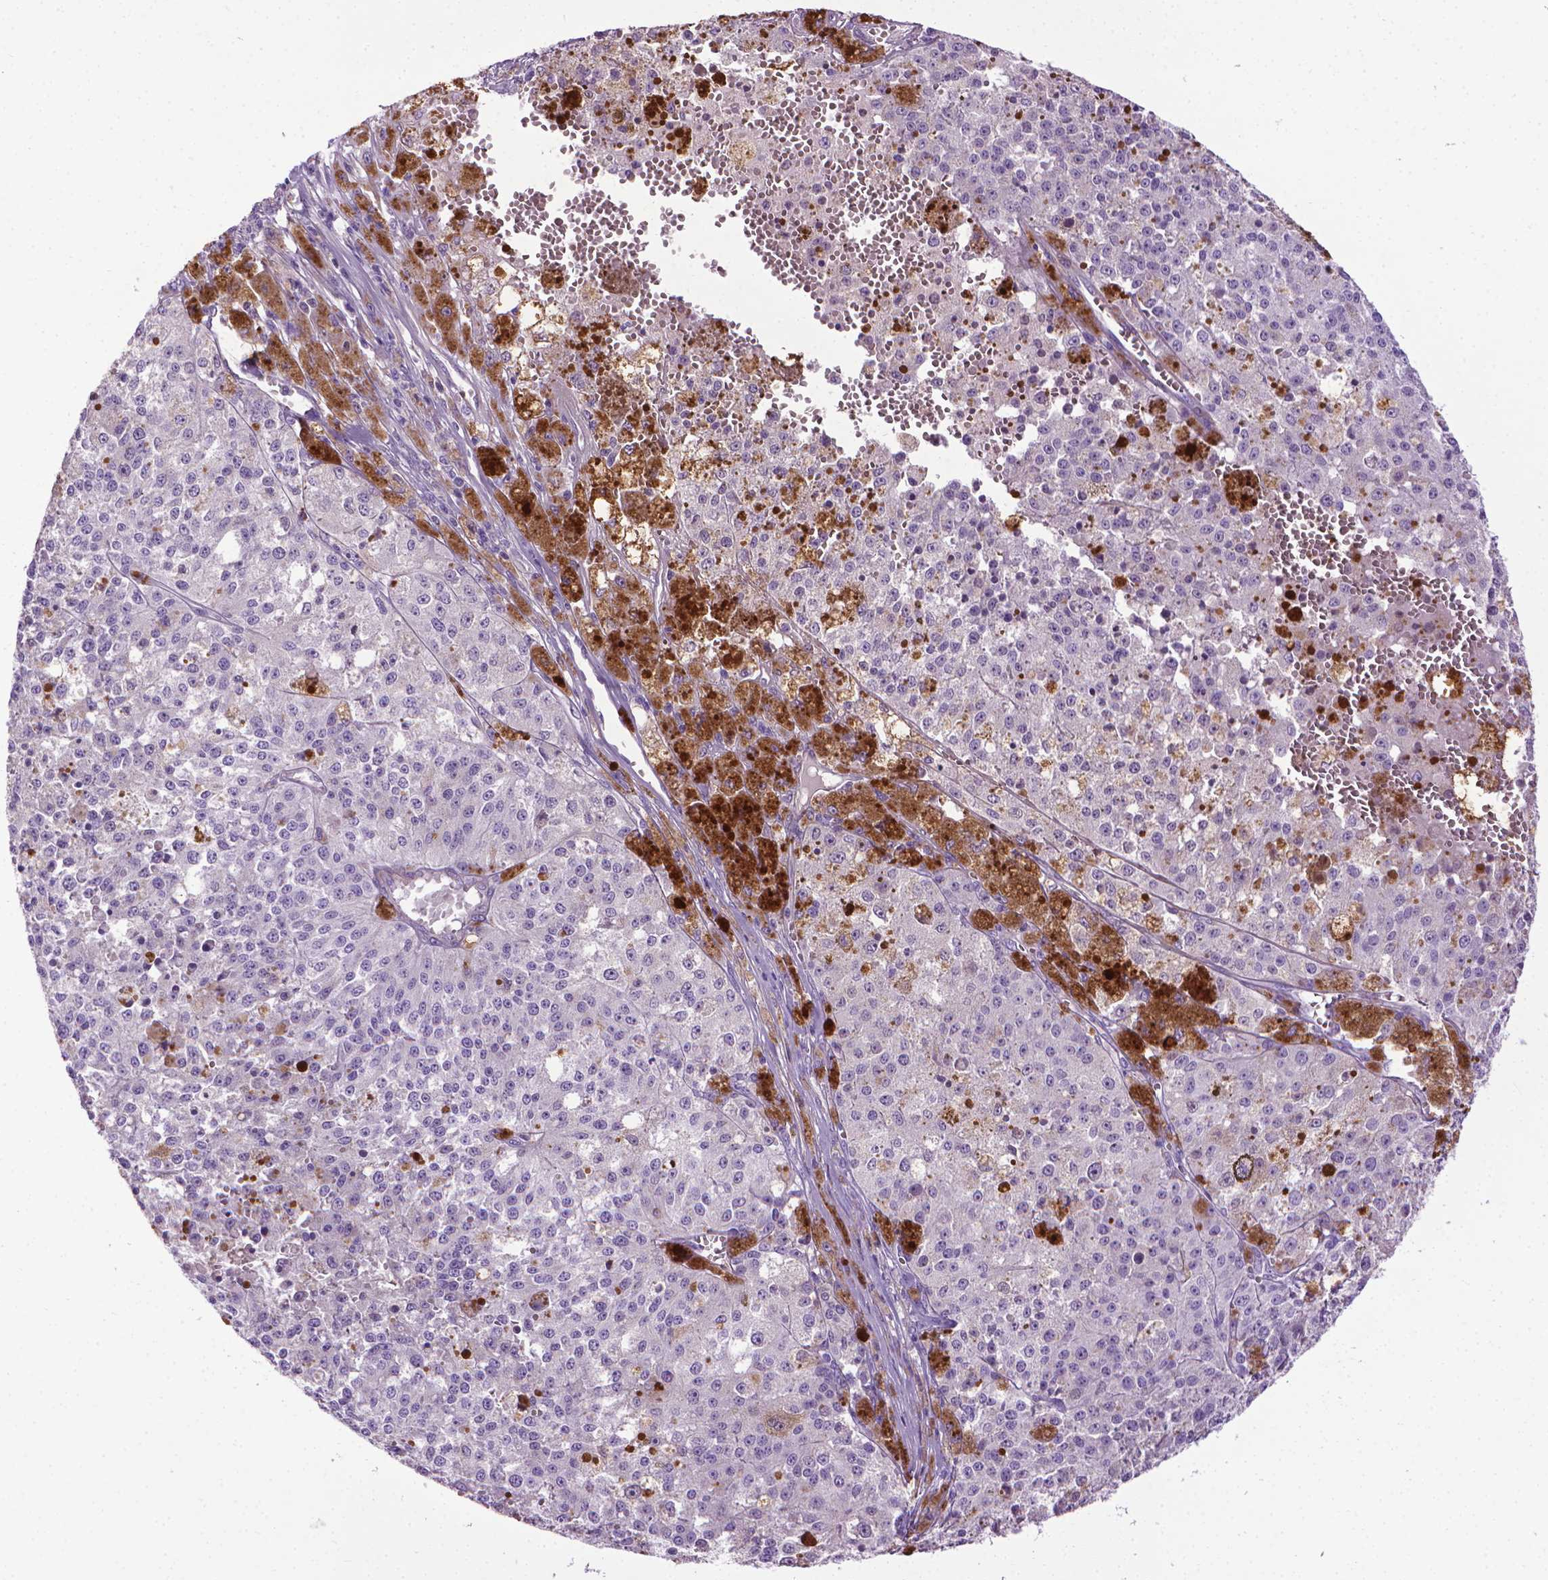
{"staining": {"intensity": "negative", "quantity": "none", "location": "none"}, "tissue": "melanoma", "cell_type": "Tumor cells", "image_type": "cancer", "snomed": [{"axis": "morphology", "description": "Malignant melanoma, Metastatic site"}, {"axis": "topography", "description": "Lymph node"}], "caption": "IHC histopathology image of neoplastic tissue: malignant melanoma (metastatic site) stained with DAB (3,3'-diaminobenzidine) demonstrates no significant protein staining in tumor cells. (Brightfield microscopy of DAB immunohistochemistry (IHC) at high magnification).", "gene": "AQP10", "patient": {"sex": "female", "age": 64}}